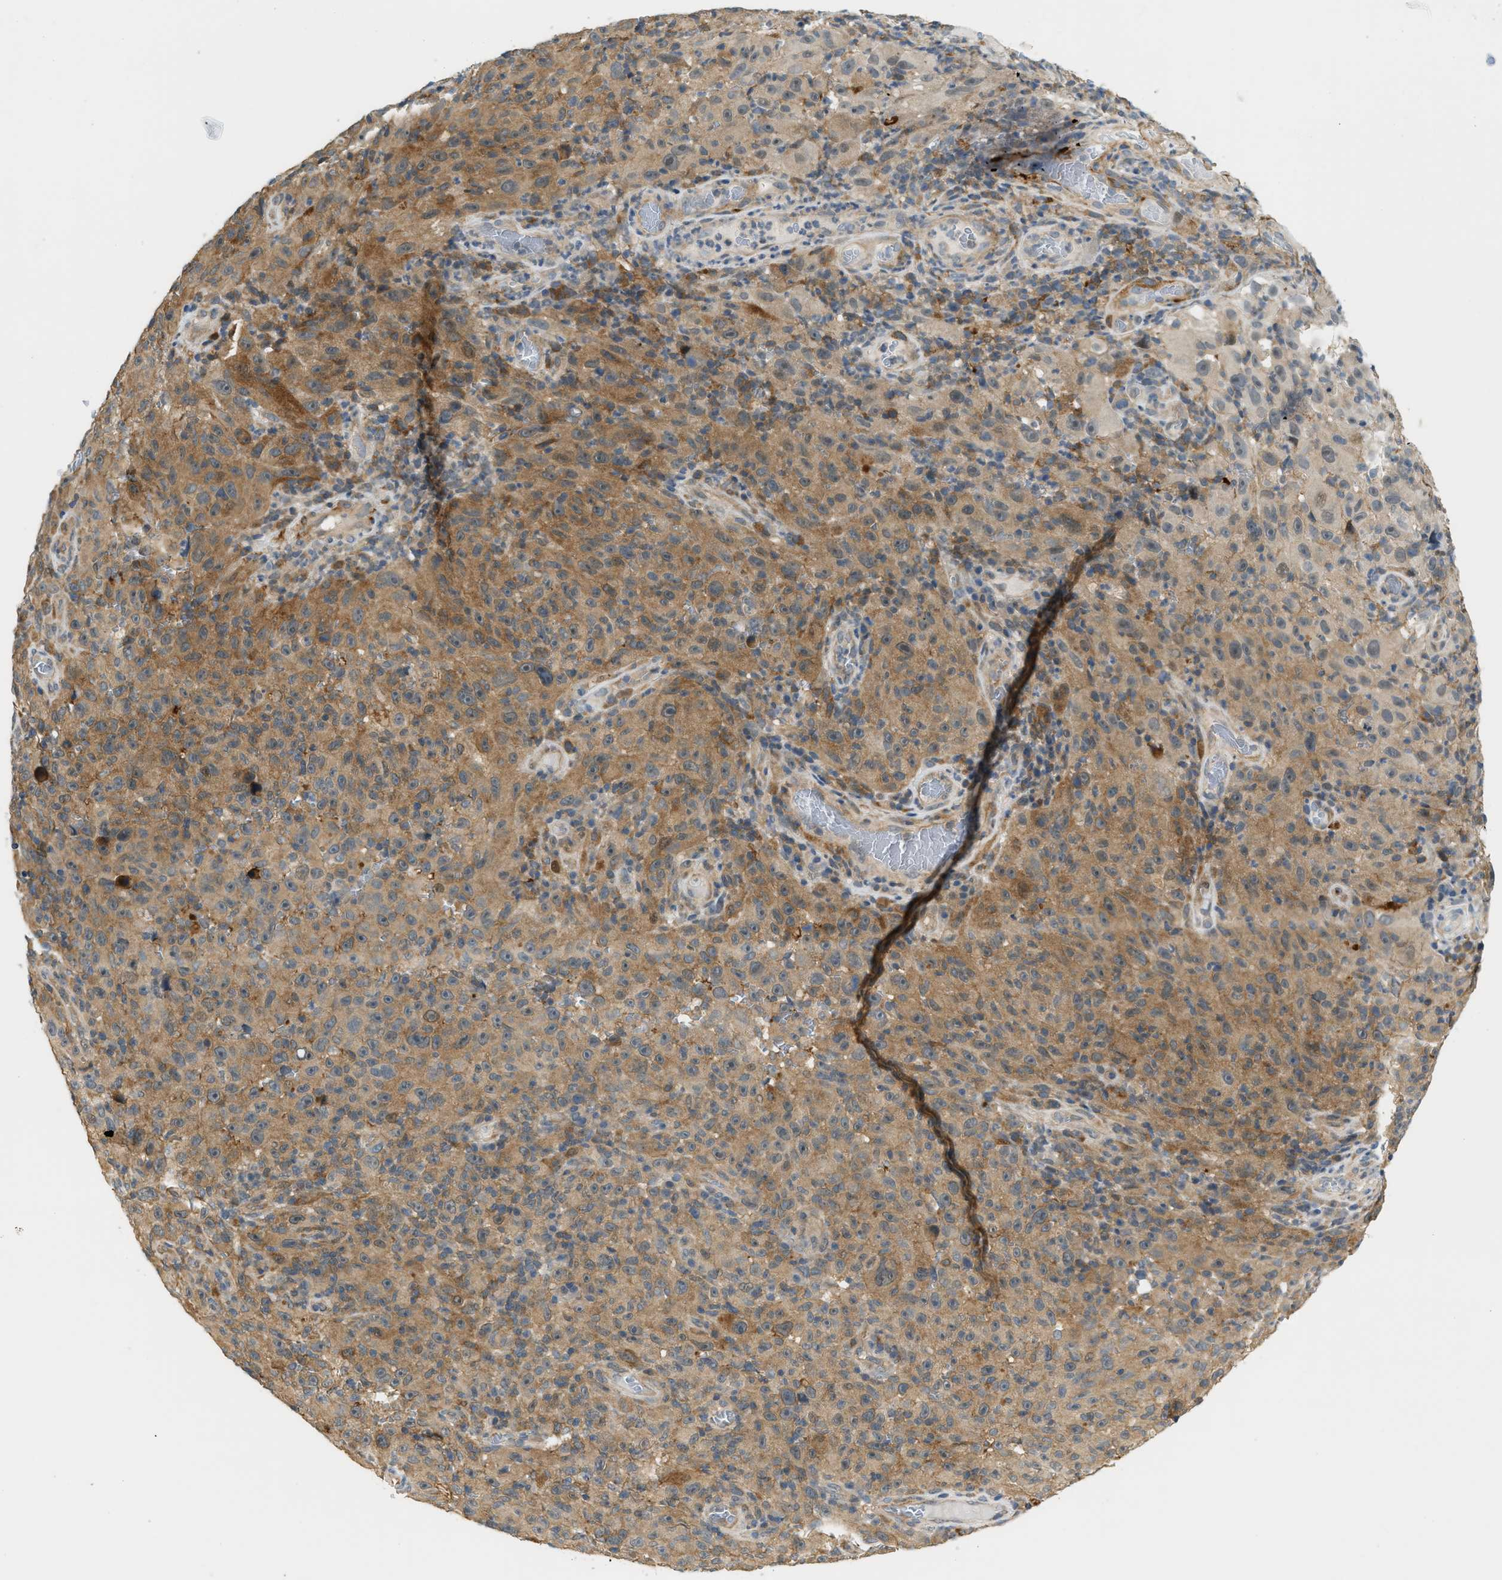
{"staining": {"intensity": "moderate", "quantity": ">75%", "location": "cytoplasmic/membranous"}, "tissue": "melanoma", "cell_type": "Tumor cells", "image_type": "cancer", "snomed": [{"axis": "morphology", "description": "Malignant melanoma, NOS"}, {"axis": "topography", "description": "Skin"}], "caption": "The immunohistochemical stain labels moderate cytoplasmic/membranous positivity in tumor cells of melanoma tissue.", "gene": "PDCL3", "patient": {"sex": "female", "age": 82}}